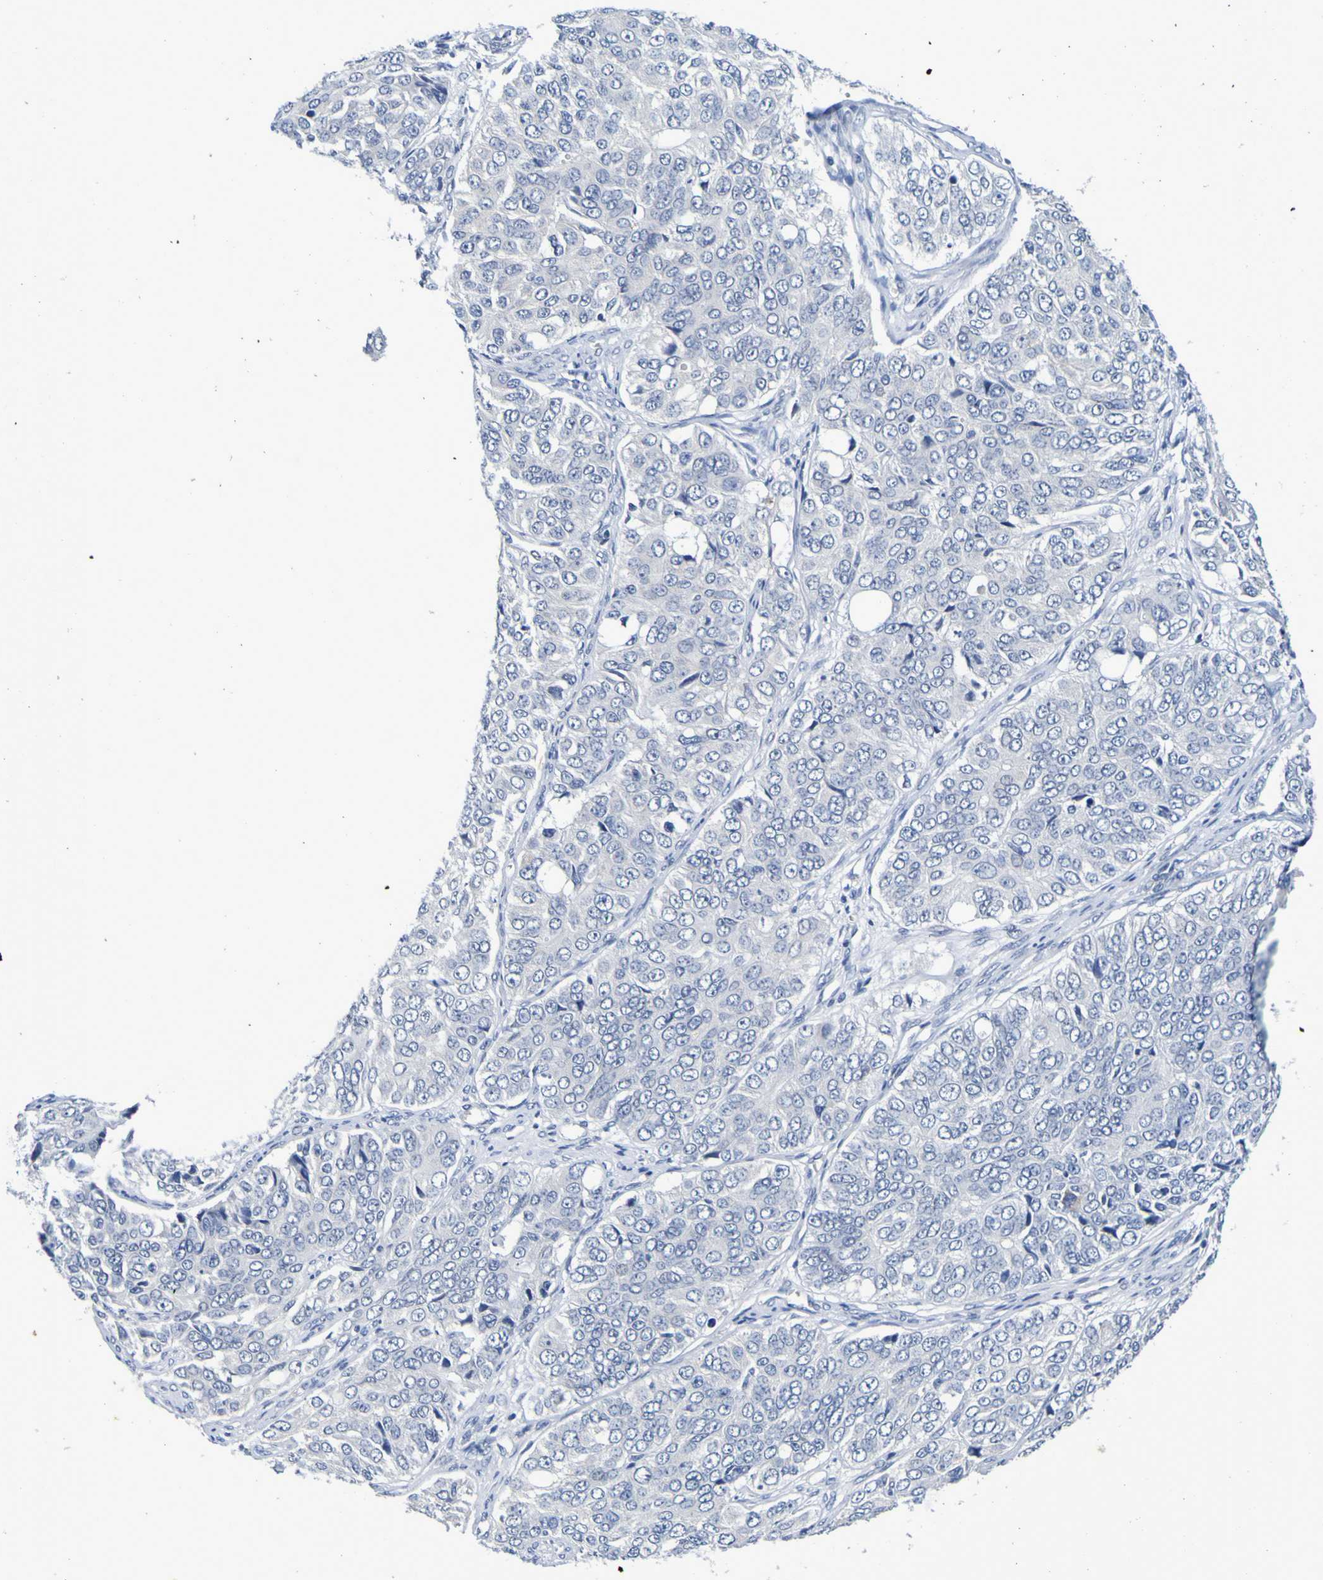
{"staining": {"intensity": "negative", "quantity": "none", "location": "none"}, "tissue": "ovarian cancer", "cell_type": "Tumor cells", "image_type": "cancer", "snomed": [{"axis": "morphology", "description": "Carcinoma, endometroid"}, {"axis": "topography", "description": "Ovary"}], "caption": "DAB (3,3'-diaminobenzidine) immunohistochemical staining of human ovarian endometroid carcinoma displays no significant expression in tumor cells.", "gene": "VMA21", "patient": {"sex": "female", "age": 51}}